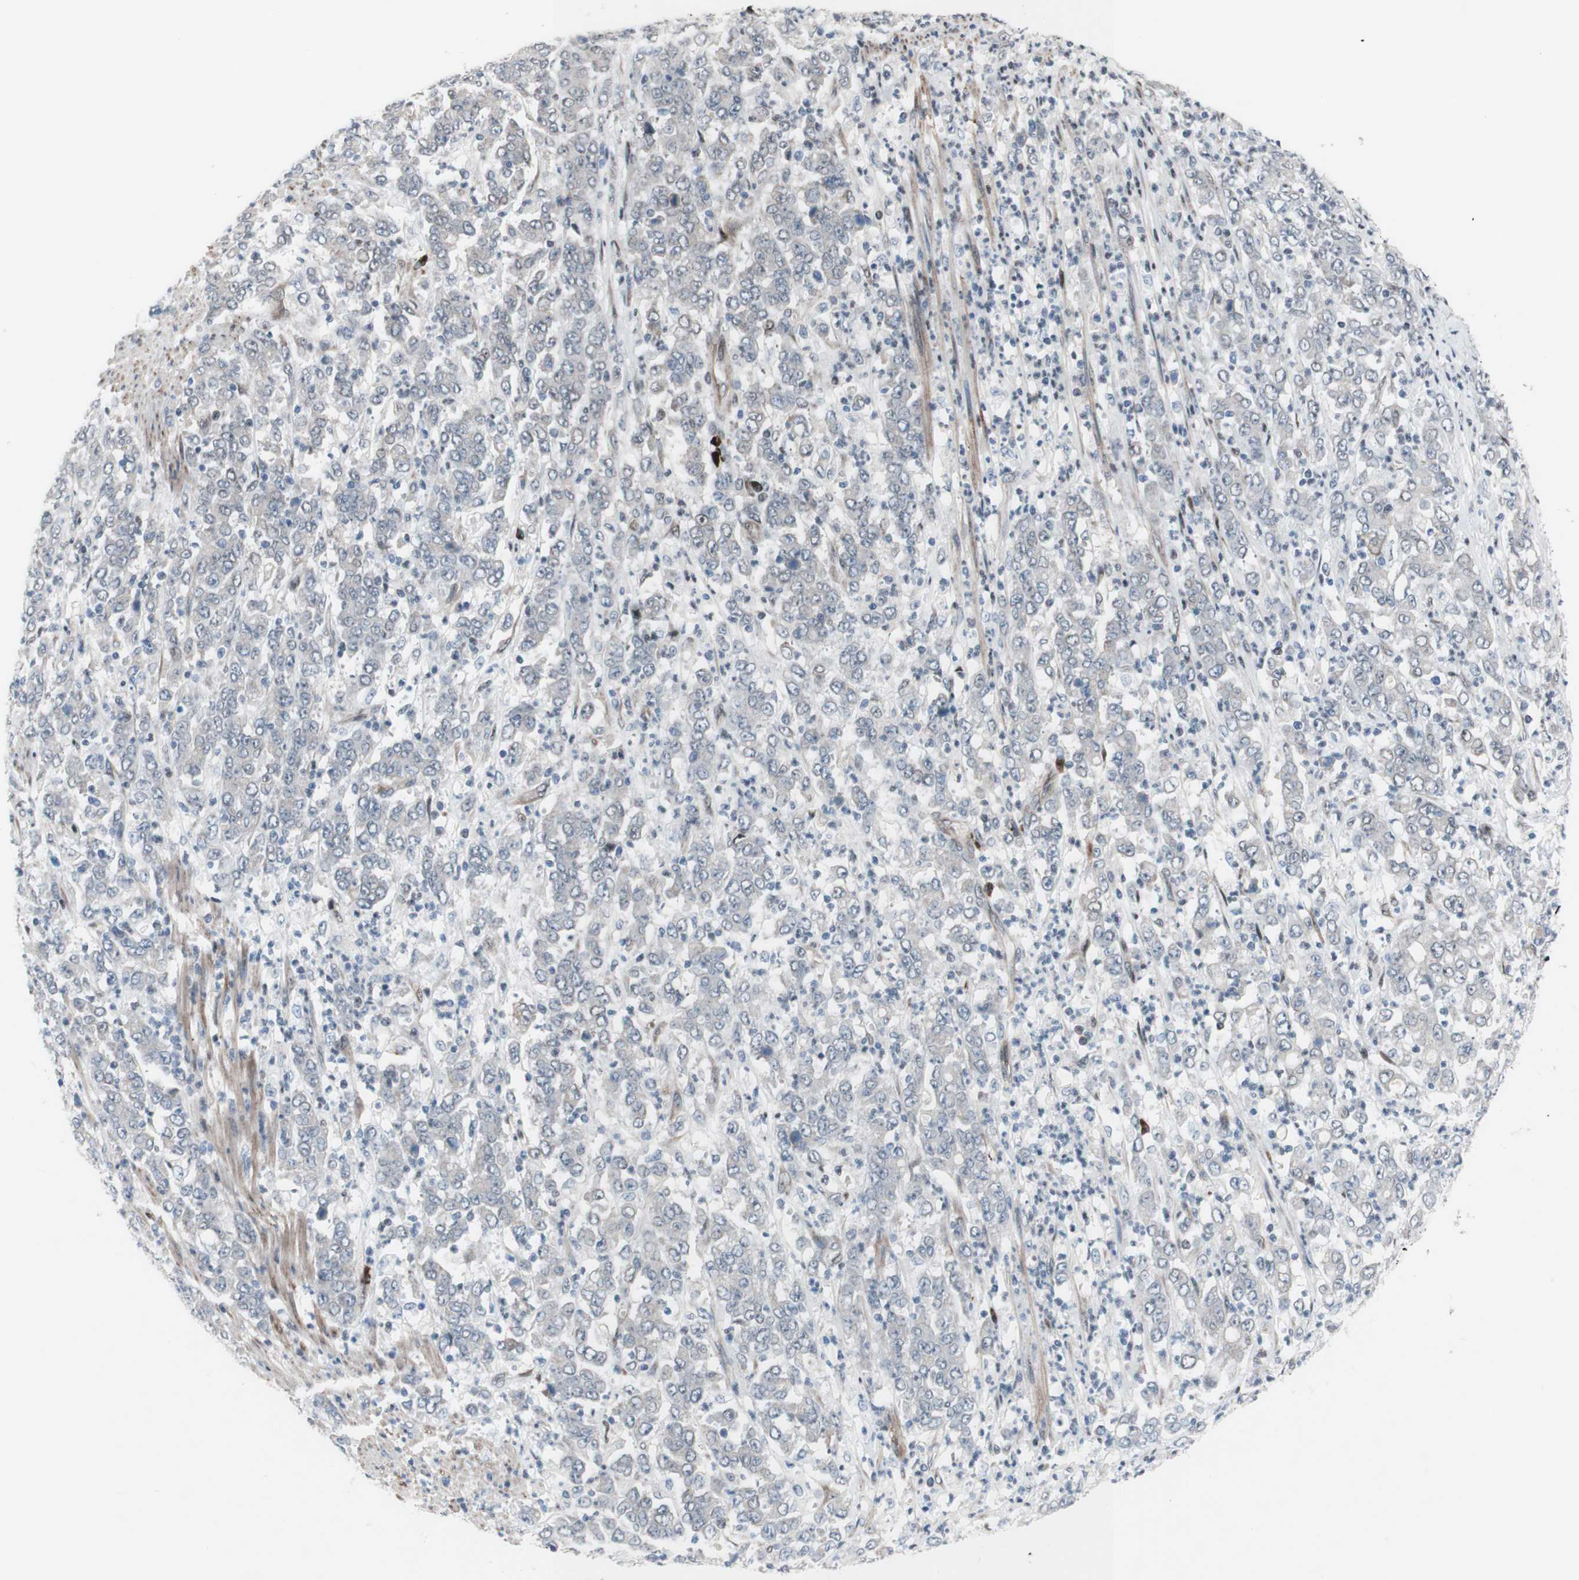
{"staining": {"intensity": "negative", "quantity": "none", "location": "none"}, "tissue": "stomach cancer", "cell_type": "Tumor cells", "image_type": "cancer", "snomed": [{"axis": "morphology", "description": "Adenocarcinoma, NOS"}, {"axis": "topography", "description": "Stomach, lower"}], "caption": "This image is of stomach cancer stained with immunohistochemistry to label a protein in brown with the nuclei are counter-stained blue. There is no expression in tumor cells. (Immunohistochemistry, brightfield microscopy, high magnification).", "gene": "PHTF2", "patient": {"sex": "female", "age": 71}}